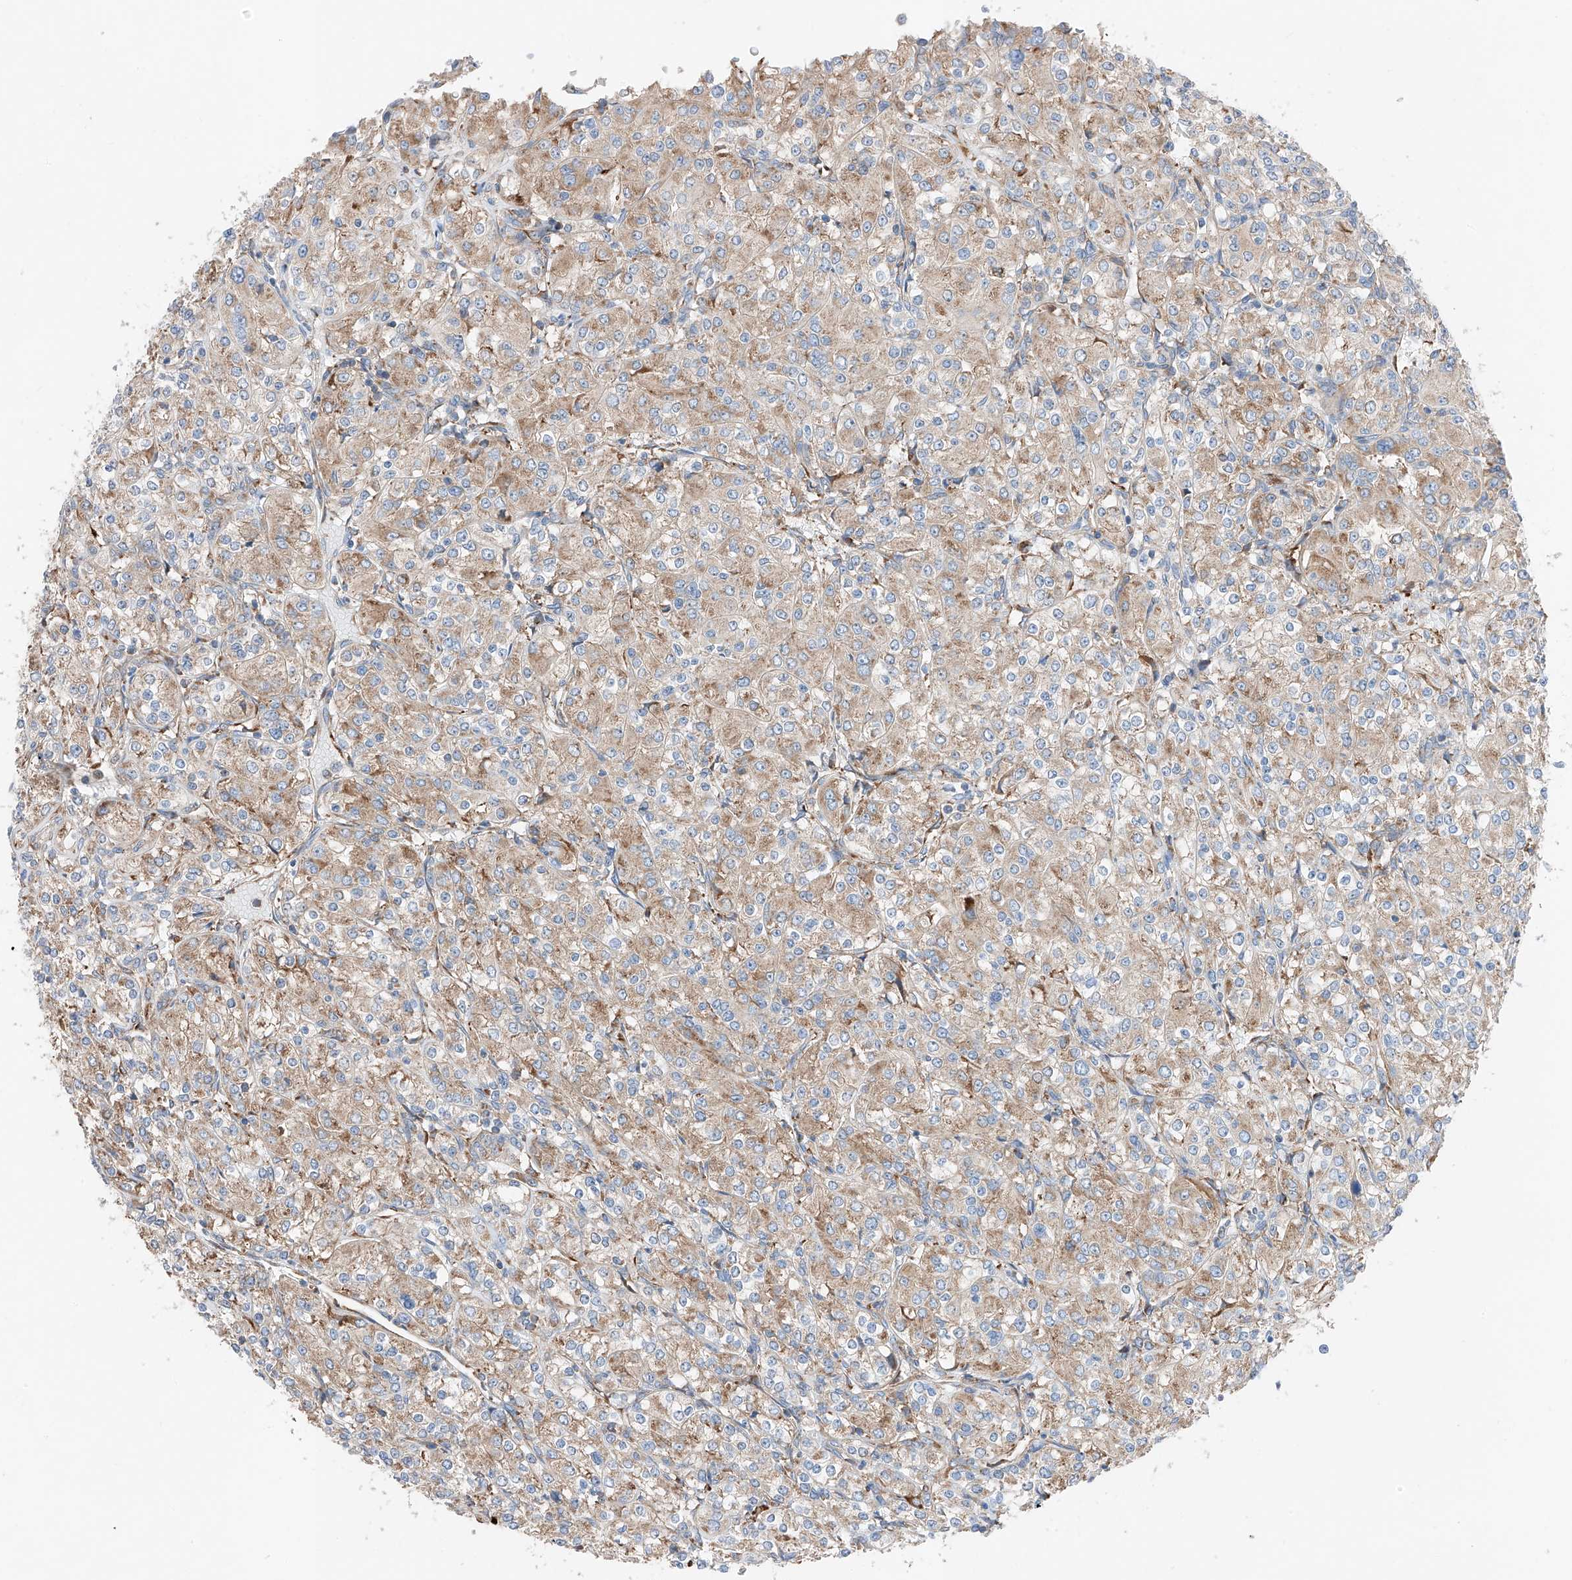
{"staining": {"intensity": "weak", "quantity": ">75%", "location": "cytoplasmic/membranous"}, "tissue": "renal cancer", "cell_type": "Tumor cells", "image_type": "cancer", "snomed": [{"axis": "morphology", "description": "Adenocarcinoma, NOS"}, {"axis": "topography", "description": "Kidney"}], "caption": "An image of human renal cancer (adenocarcinoma) stained for a protein reveals weak cytoplasmic/membranous brown staining in tumor cells.", "gene": "CRELD1", "patient": {"sex": "male", "age": 77}}